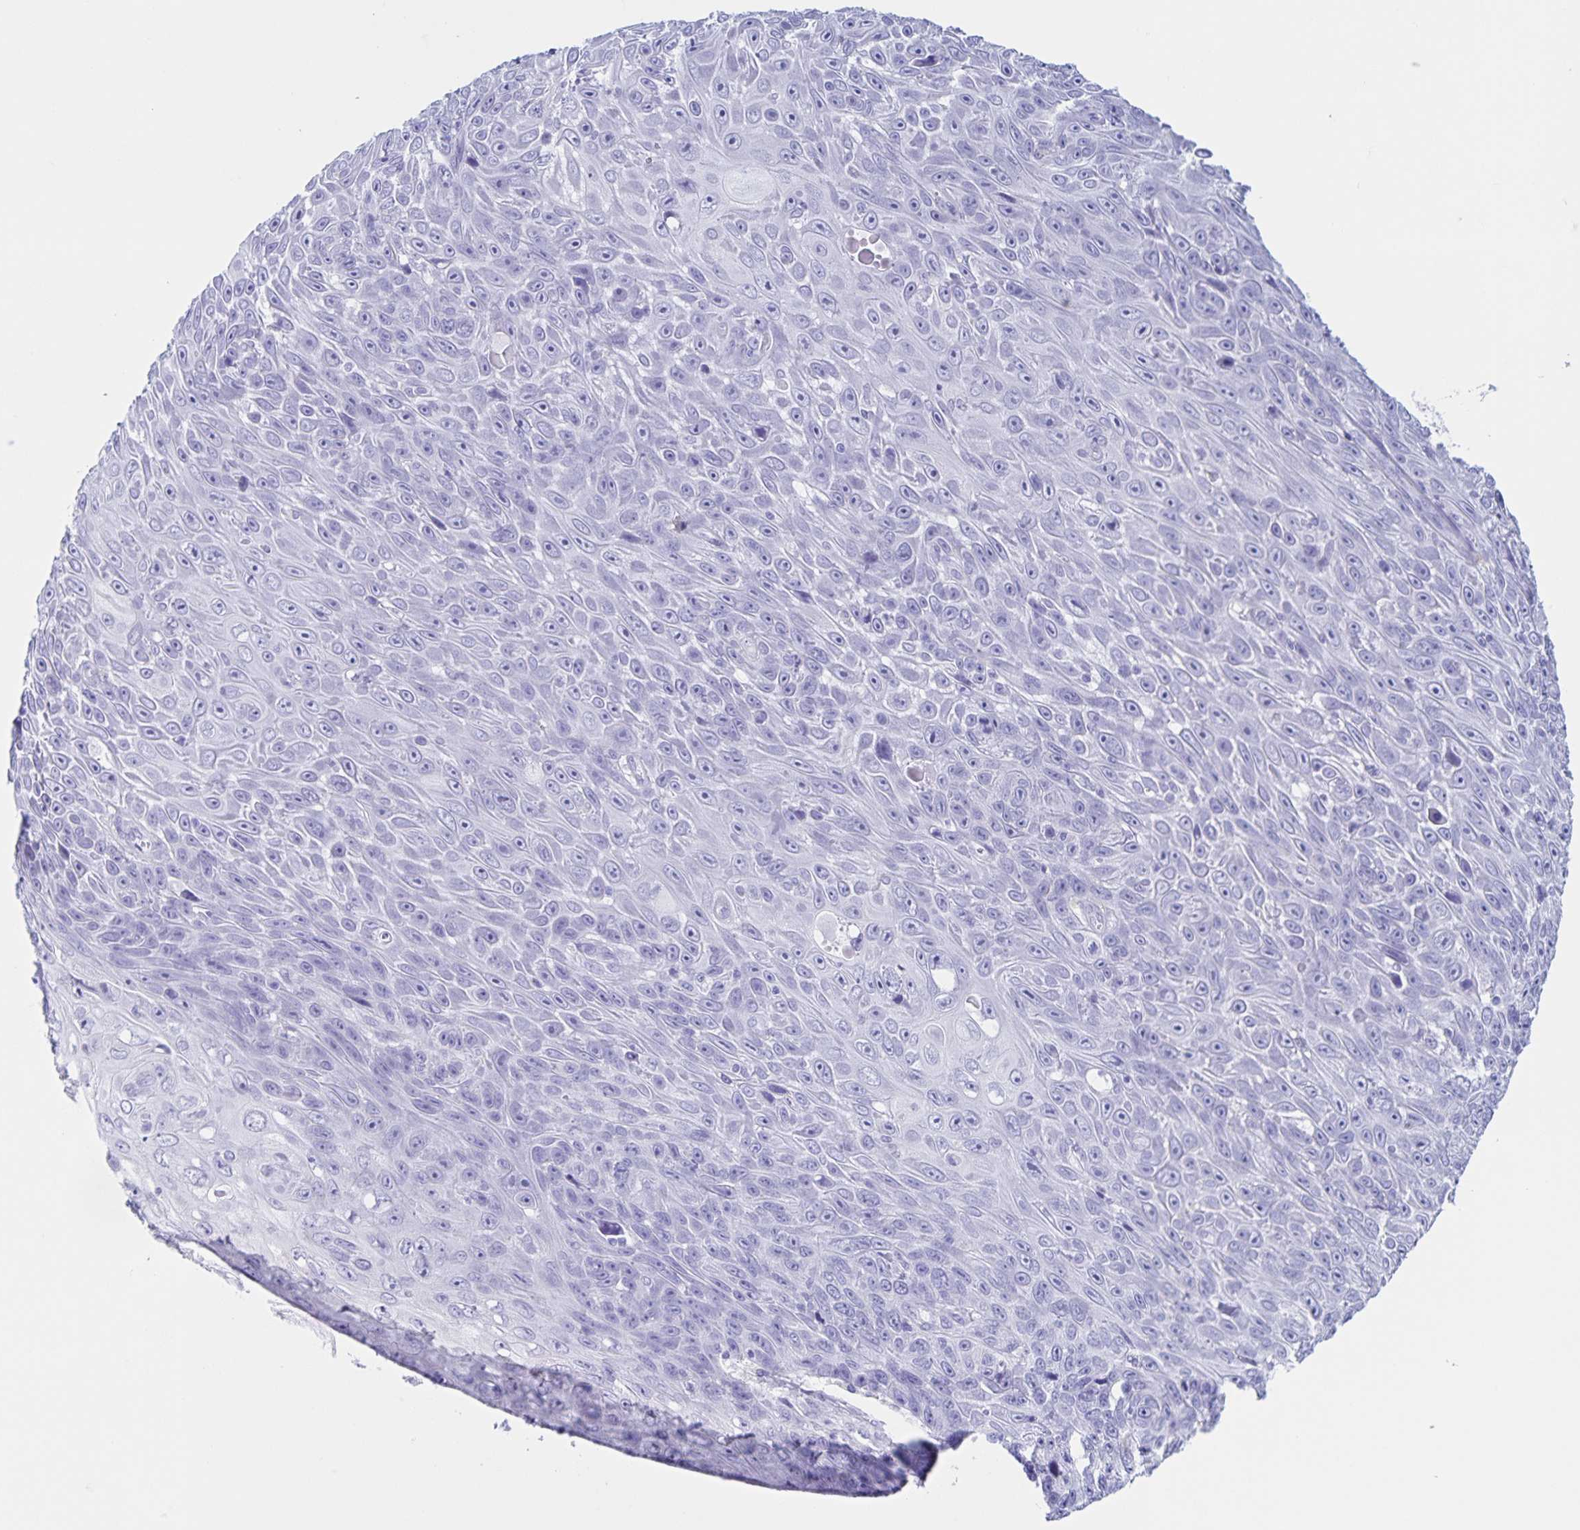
{"staining": {"intensity": "negative", "quantity": "none", "location": "none"}, "tissue": "skin cancer", "cell_type": "Tumor cells", "image_type": "cancer", "snomed": [{"axis": "morphology", "description": "Squamous cell carcinoma, NOS"}, {"axis": "topography", "description": "Skin"}], "caption": "High power microscopy image of an IHC micrograph of skin cancer (squamous cell carcinoma), revealing no significant staining in tumor cells. The staining is performed using DAB brown chromogen with nuclei counter-stained in using hematoxylin.", "gene": "C12orf56", "patient": {"sex": "male", "age": 82}}